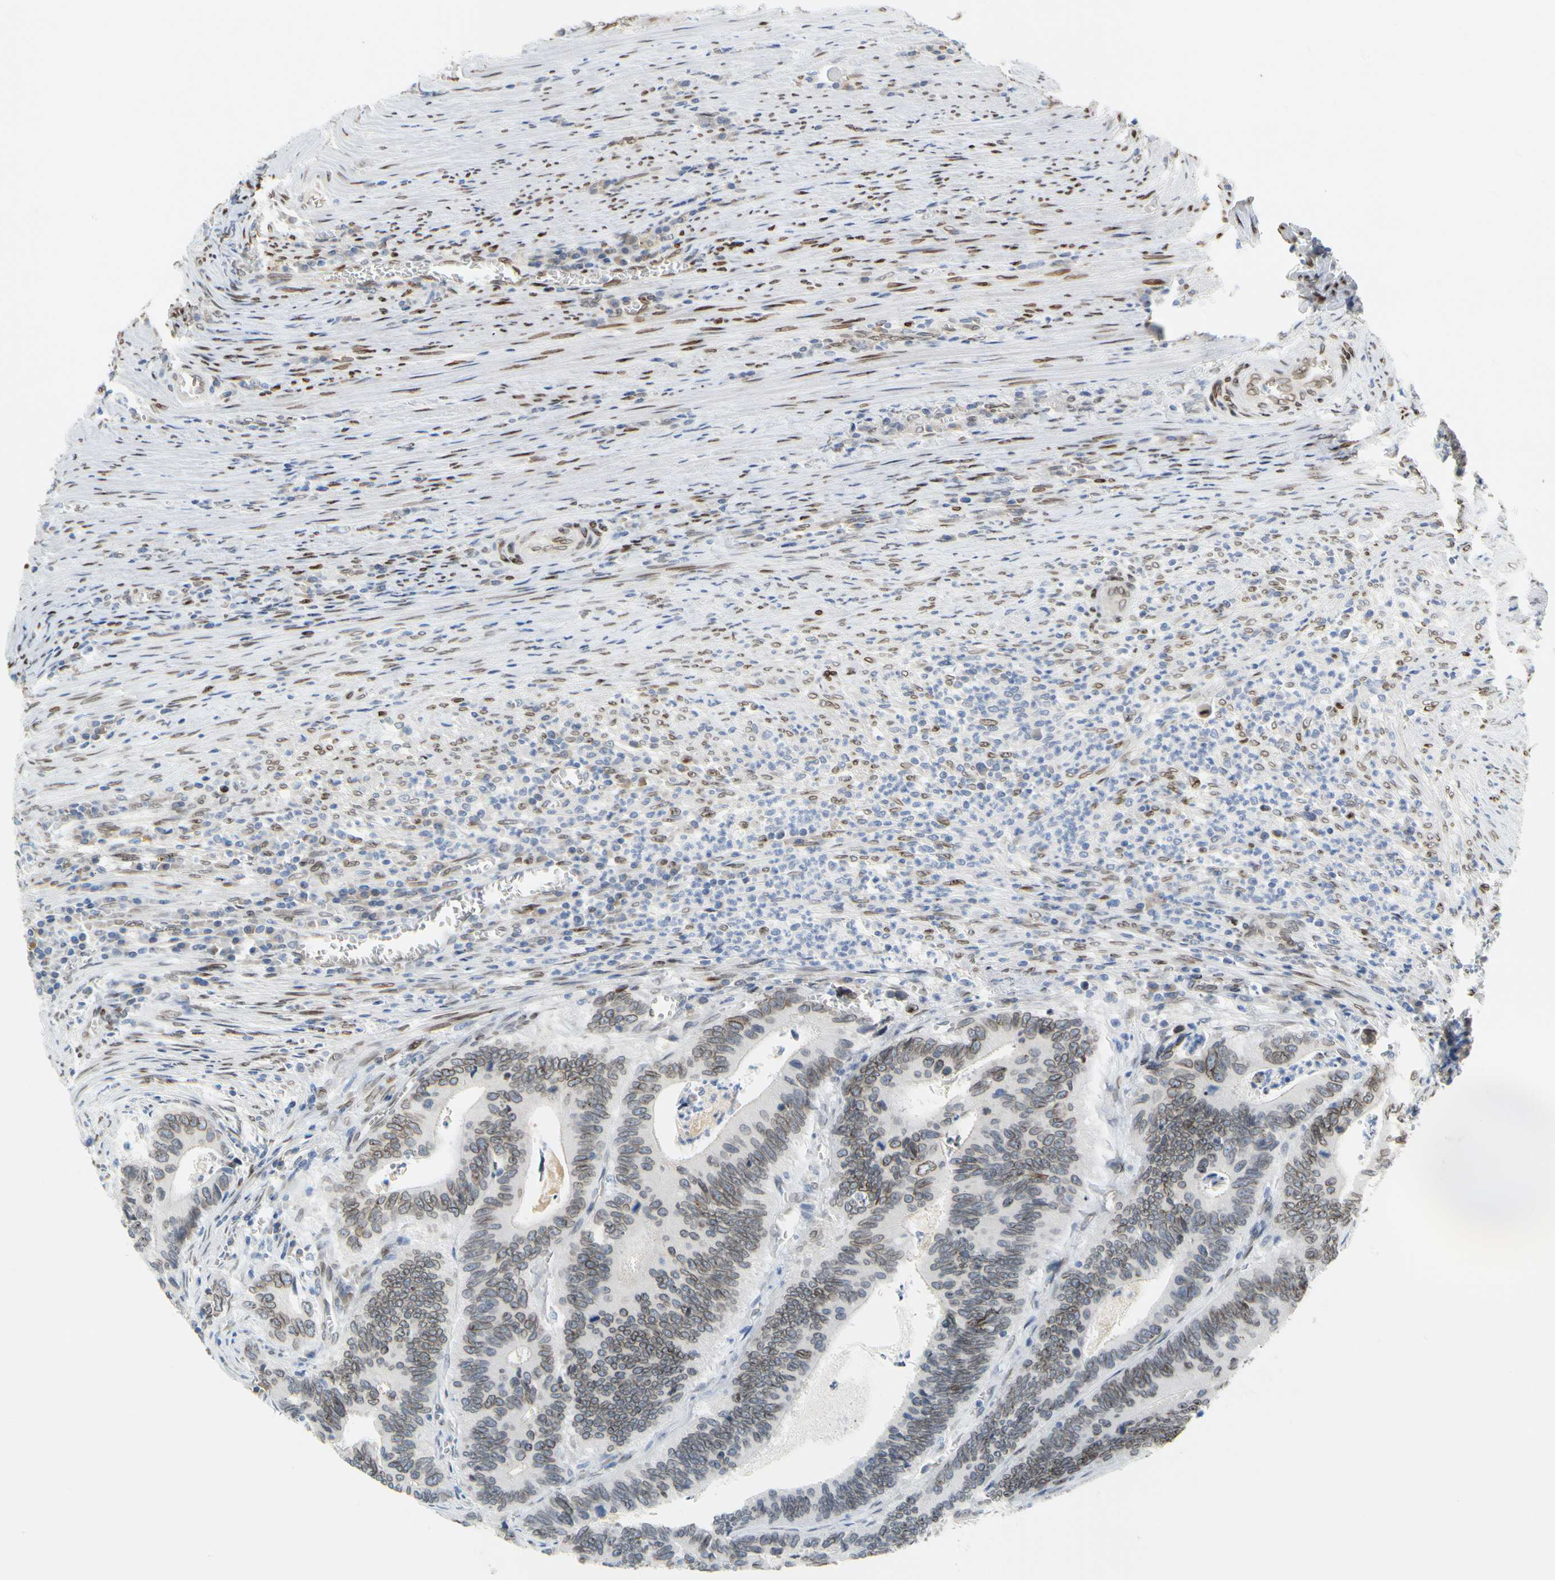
{"staining": {"intensity": "moderate", "quantity": ">75%", "location": "cytoplasmic/membranous,nuclear"}, "tissue": "colorectal cancer", "cell_type": "Tumor cells", "image_type": "cancer", "snomed": [{"axis": "morphology", "description": "Adenocarcinoma, NOS"}, {"axis": "topography", "description": "Colon"}], "caption": "There is medium levels of moderate cytoplasmic/membranous and nuclear expression in tumor cells of colorectal cancer, as demonstrated by immunohistochemical staining (brown color).", "gene": "SUN1", "patient": {"sex": "male", "age": 72}}